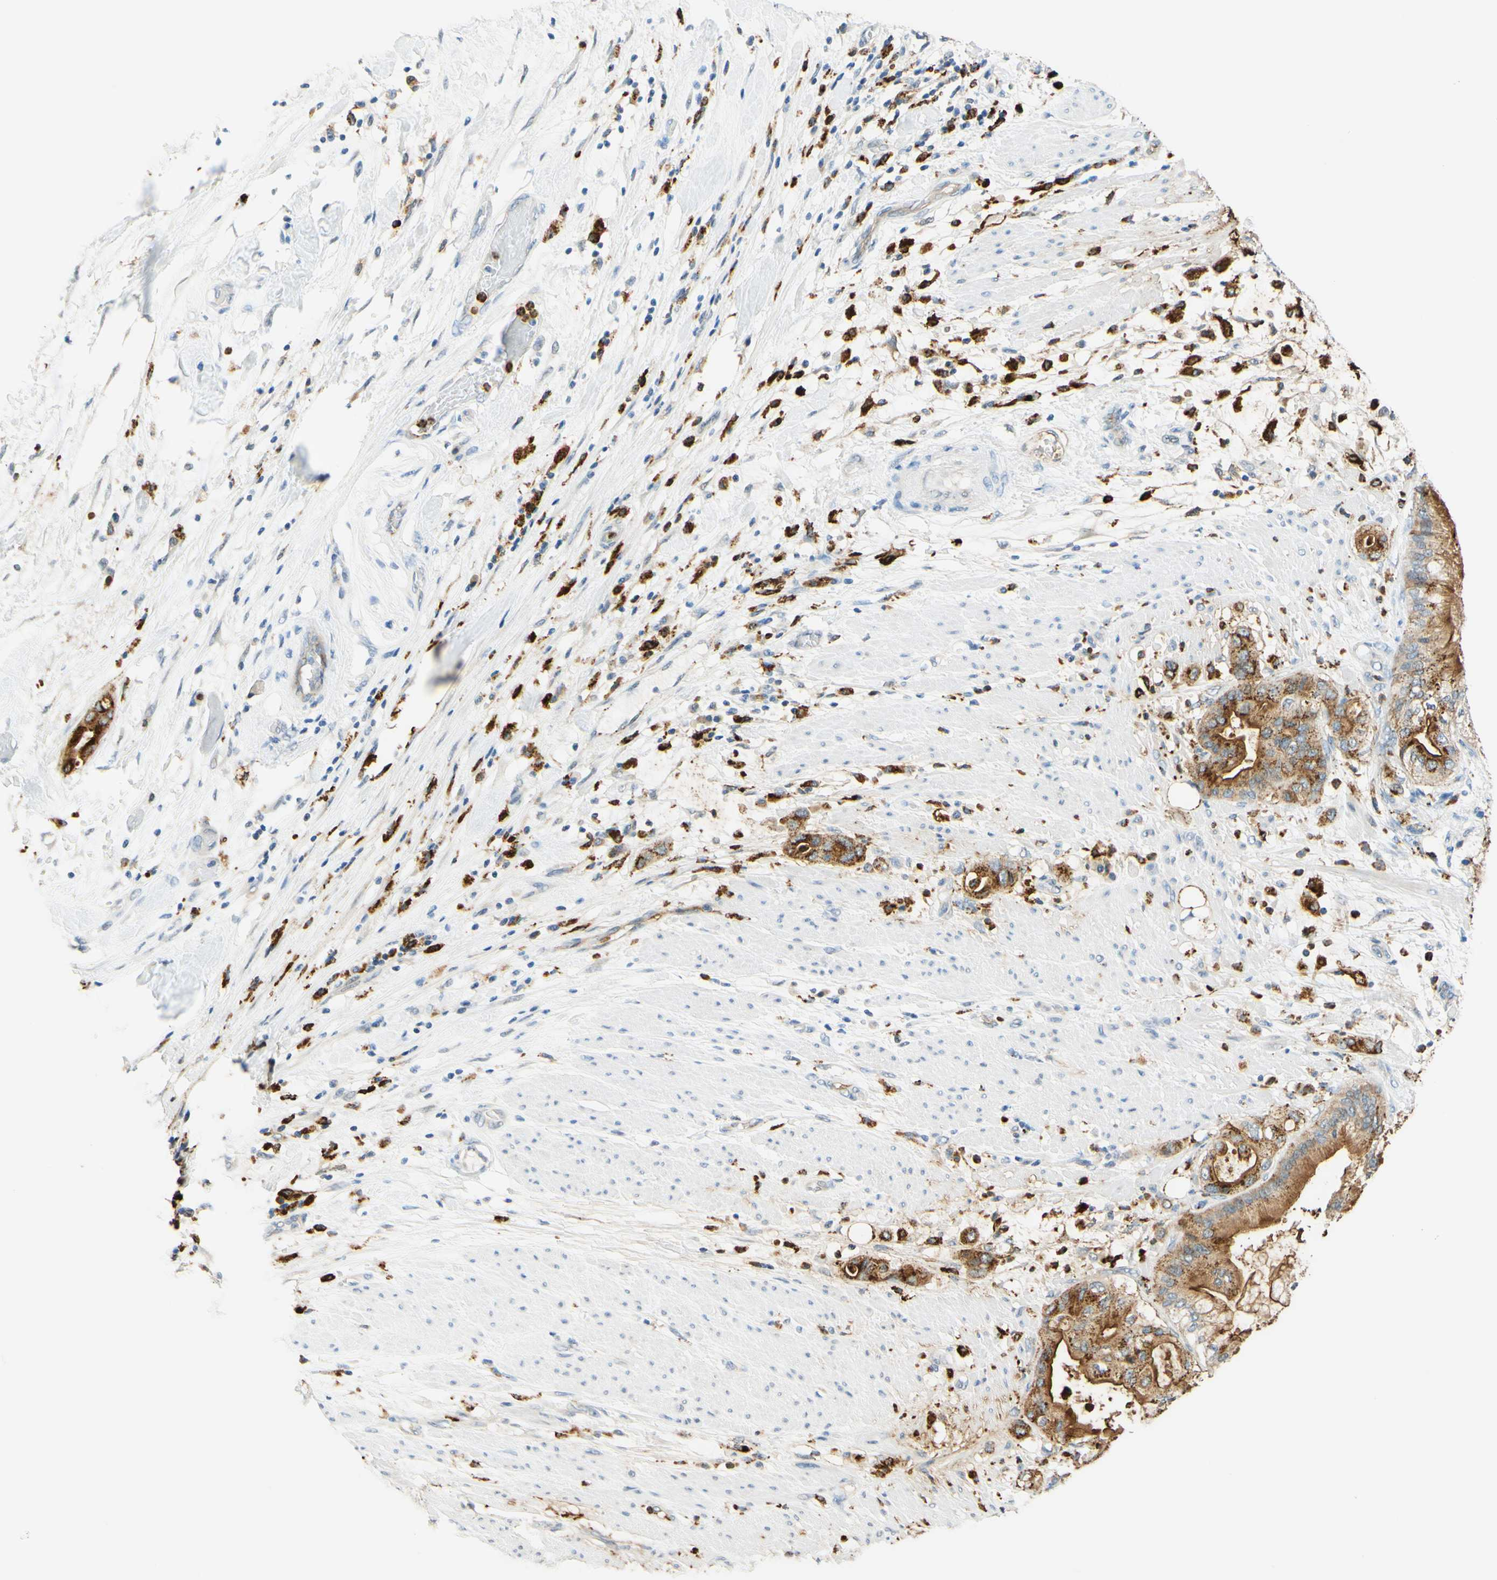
{"staining": {"intensity": "moderate", "quantity": ">75%", "location": "cytoplasmic/membranous"}, "tissue": "pancreatic cancer", "cell_type": "Tumor cells", "image_type": "cancer", "snomed": [{"axis": "morphology", "description": "Adenocarcinoma, NOS"}, {"axis": "morphology", "description": "Adenocarcinoma, metastatic, NOS"}, {"axis": "topography", "description": "Lymph node"}, {"axis": "topography", "description": "Pancreas"}, {"axis": "topography", "description": "Duodenum"}], "caption": "DAB (3,3'-diaminobenzidine) immunohistochemical staining of pancreatic adenocarcinoma reveals moderate cytoplasmic/membranous protein expression in about >75% of tumor cells.", "gene": "TREM2", "patient": {"sex": "female", "age": 64}}